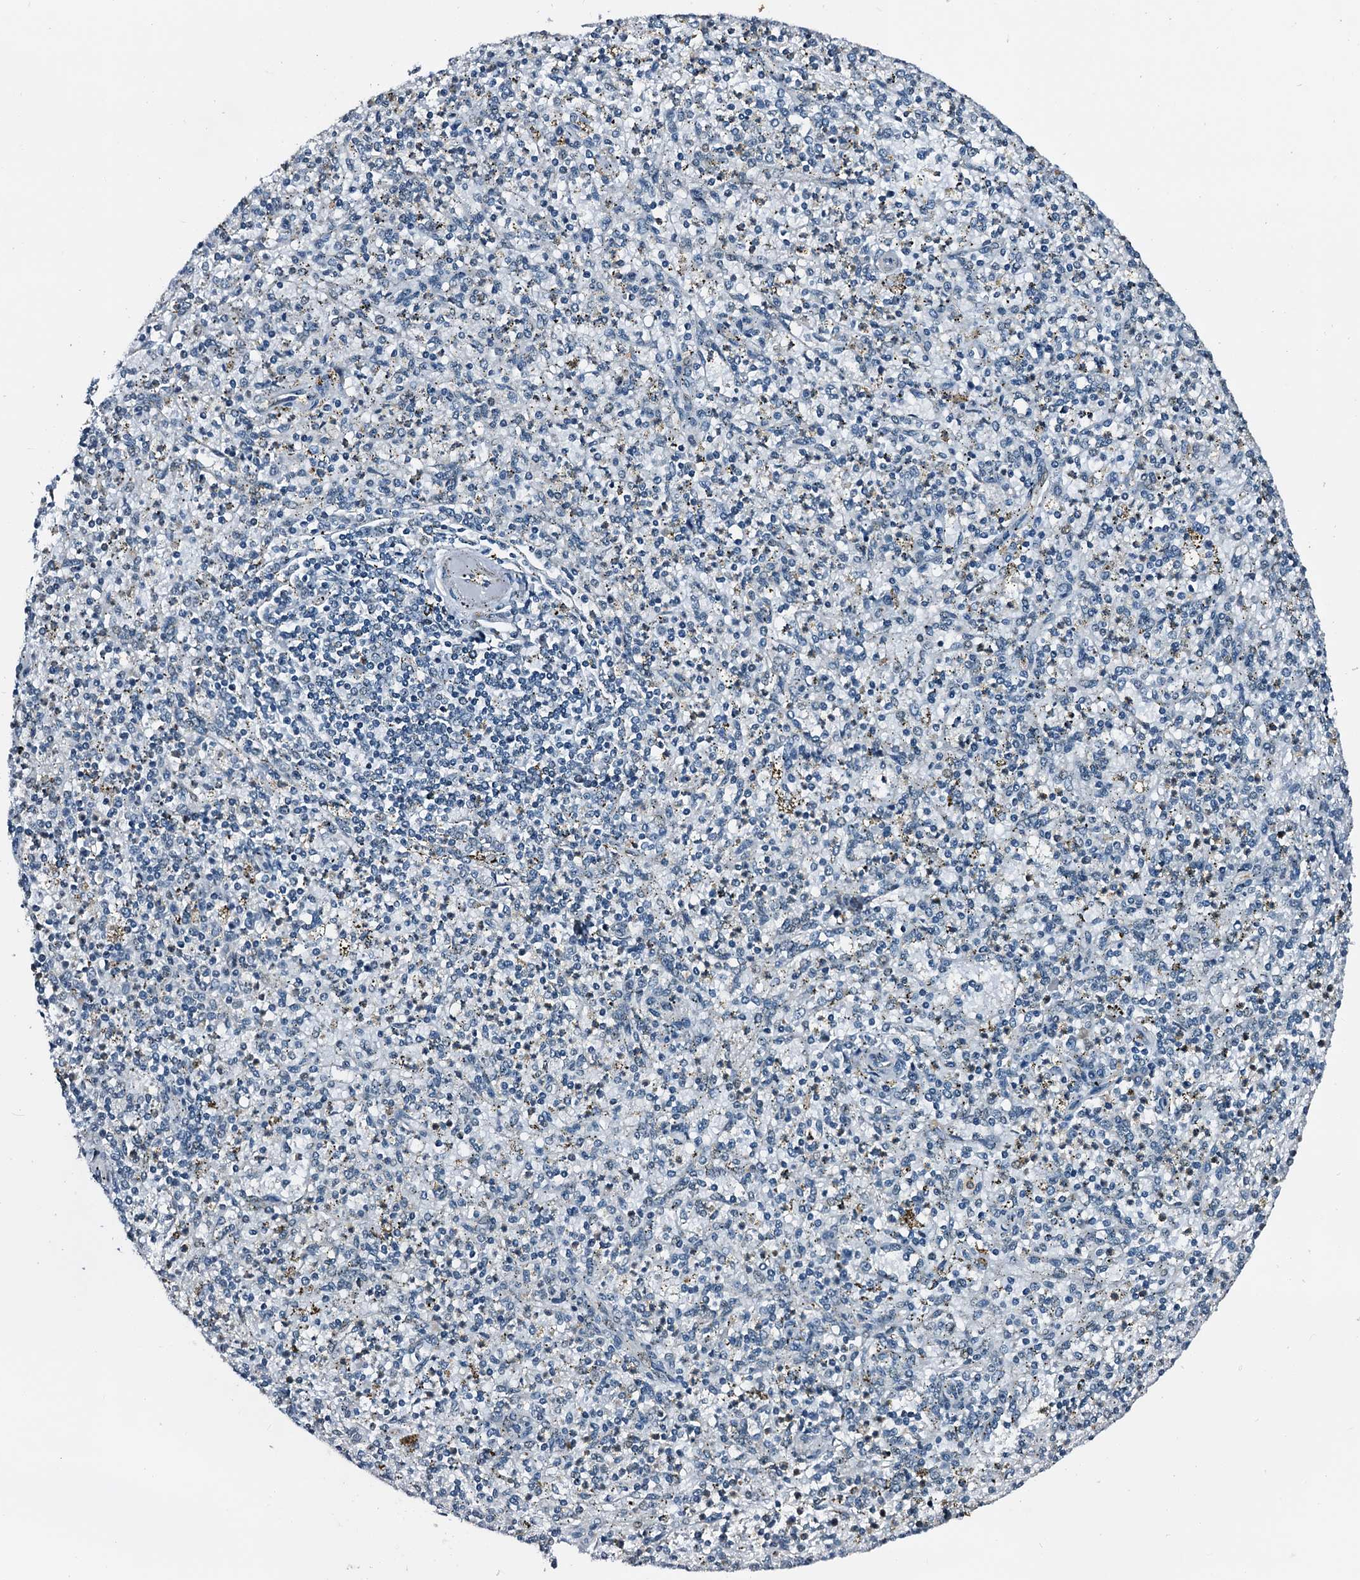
{"staining": {"intensity": "negative", "quantity": "none", "location": "none"}, "tissue": "spleen", "cell_type": "Cells in red pulp", "image_type": "normal", "snomed": [{"axis": "morphology", "description": "Normal tissue, NOS"}, {"axis": "topography", "description": "Spleen"}], "caption": "Immunohistochemical staining of benign spleen reveals no significant expression in cells in red pulp.", "gene": "FAM222A", "patient": {"sex": "male", "age": 72}}